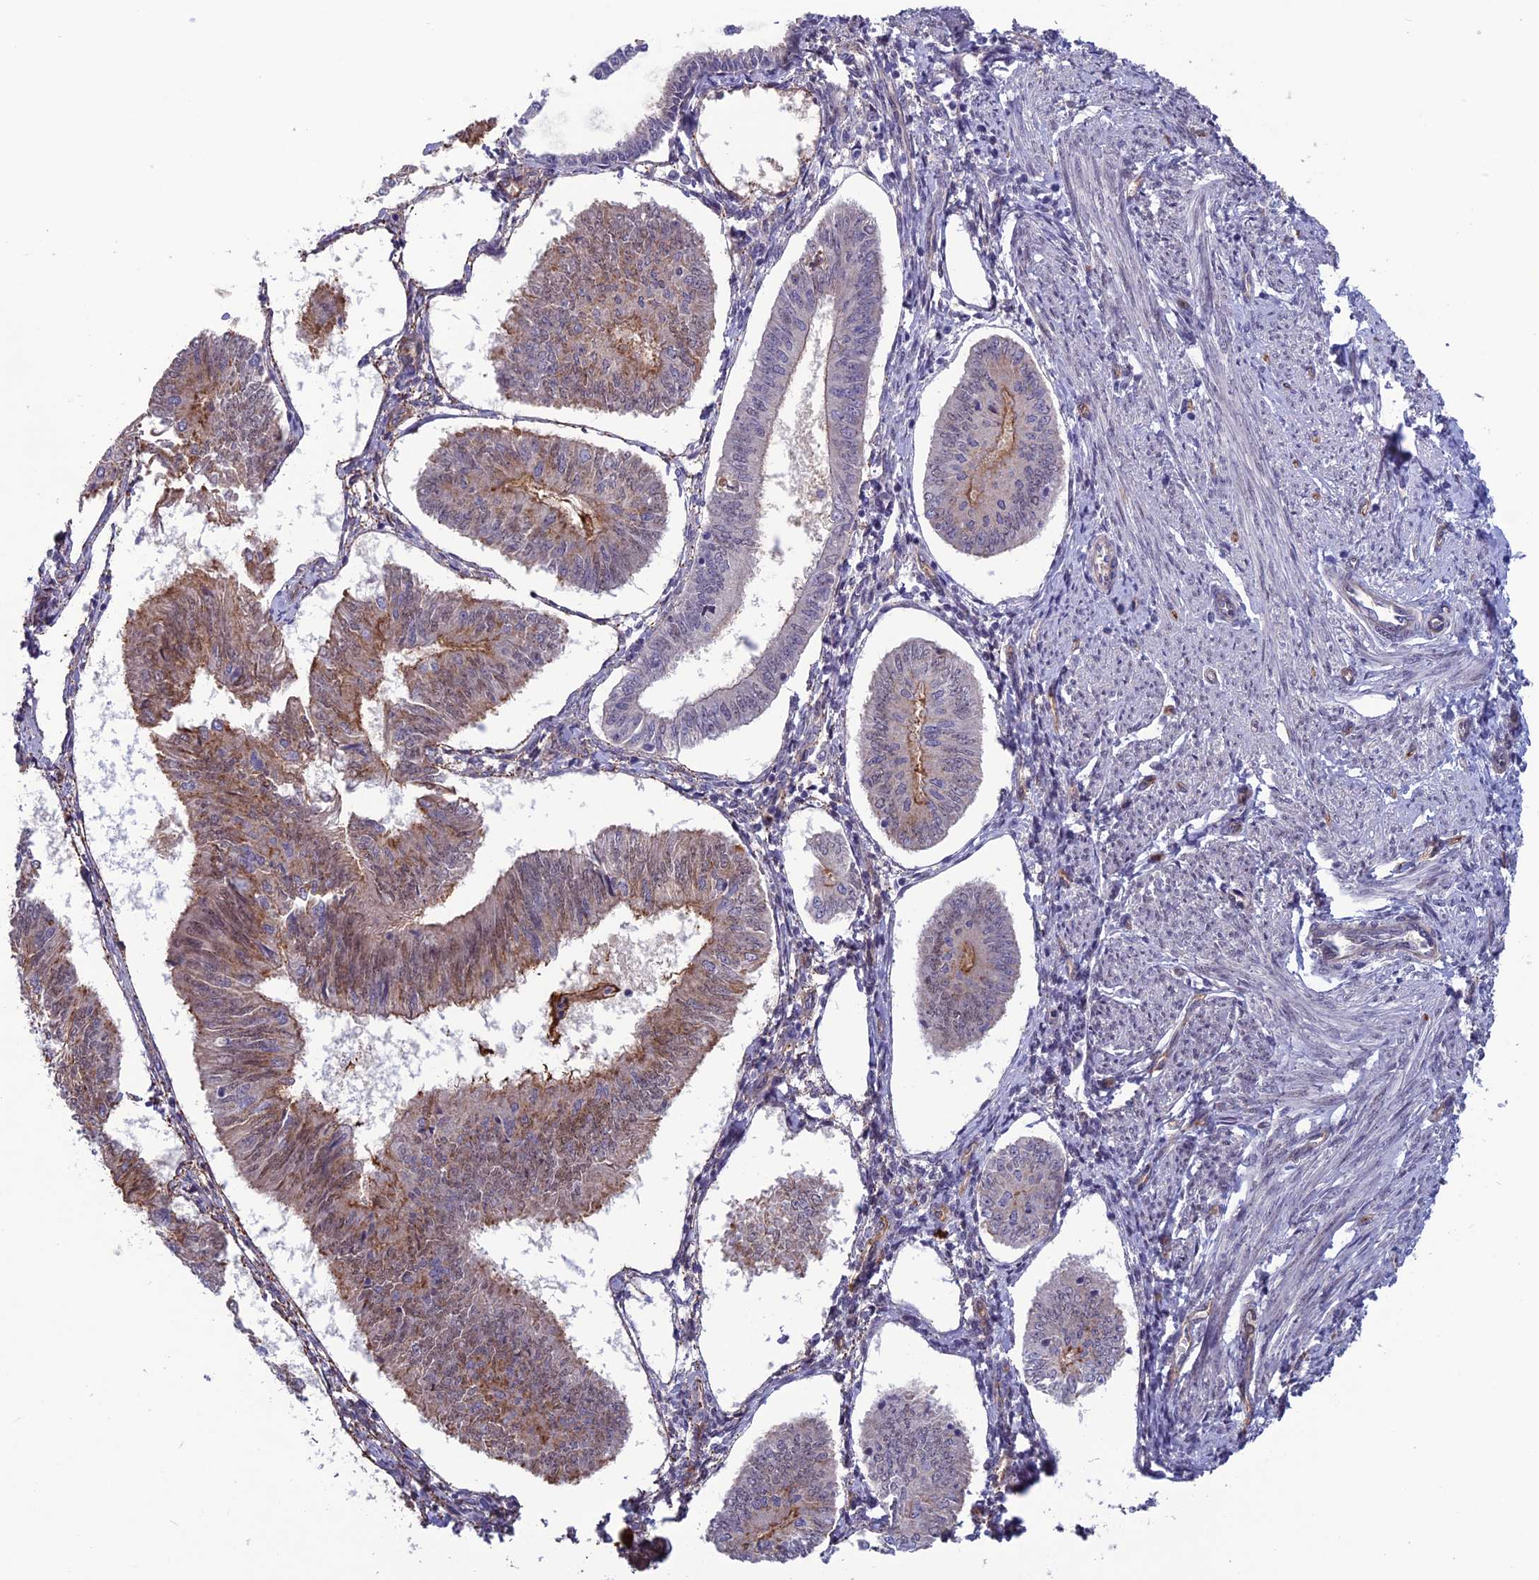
{"staining": {"intensity": "weak", "quantity": "25%-75%", "location": "cytoplasmic/membranous"}, "tissue": "endometrial cancer", "cell_type": "Tumor cells", "image_type": "cancer", "snomed": [{"axis": "morphology", "description": "Adenocarcinoma, NOS"}, {"axis": "topography", "description": "Endometrium"}], "caption": "Approximately 25%-75% of tumor cells in adenocarcinoma (endometrial) demonstrate weak cytoplasmic/membranous protein positivity as visualized by brown immunohistochemical staining.", "gene": "FKBPL", "patient": {"sex": "female", "age": 58}}